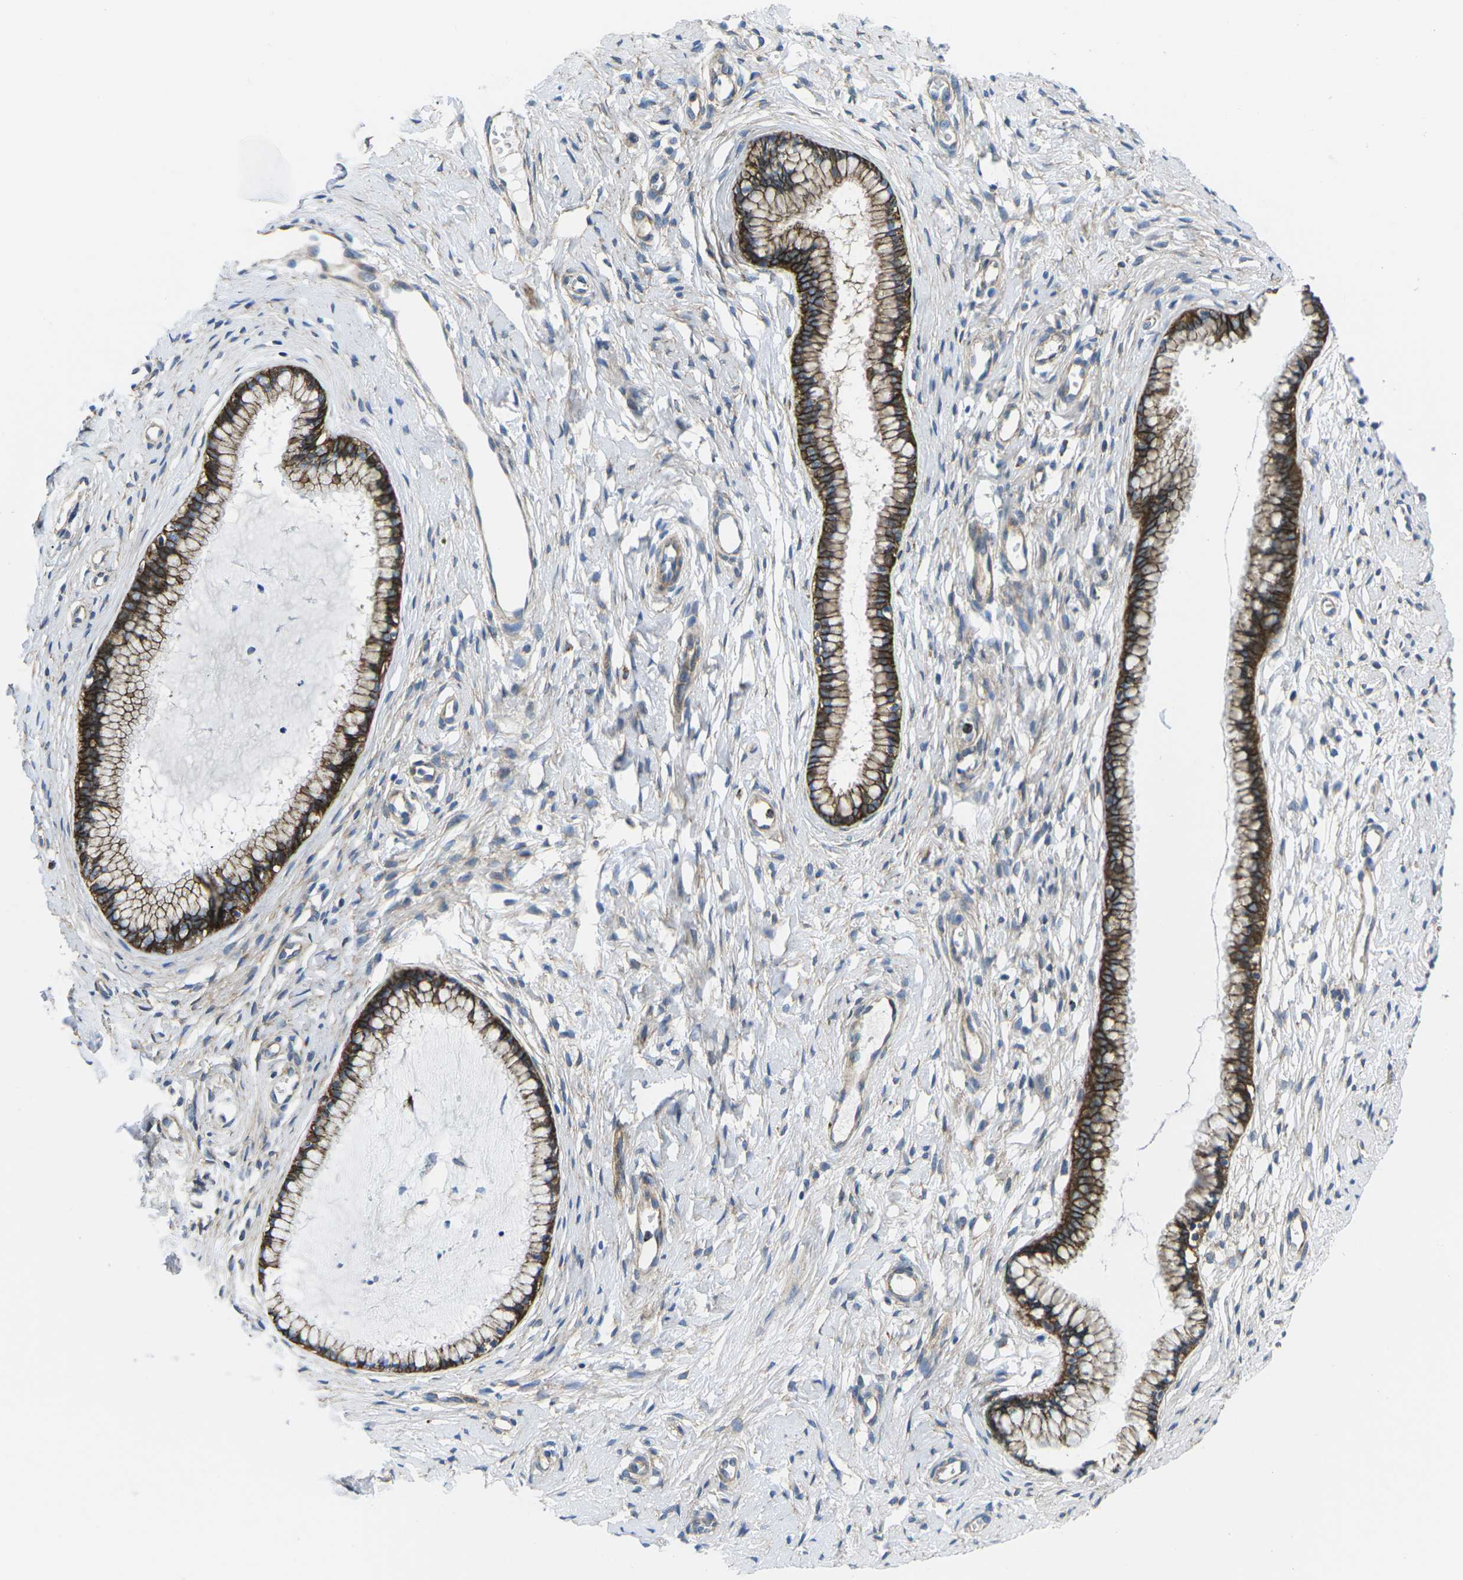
{"staining": {"intensity": "strong", "quantity": ">75%", "location": "cytoplasmic/membranous"}, "tissue": "cervix", "cell_type": "Glandular cells", "image_type": "normal", "snomed": [{"axis": "morphology", "description": "Normal tissue, NOS"}, {"axis": "topography", "description": "Cervix"}], "caption": "Glandular cells show high levels of strong cytoplasmic/membranous positivity in approximately >75% of cells in benign human cervix. The protein is stained brown, and the nuclei are stained in blue (DAB IHC with brightfield microscopy, high magnification).", "gene": "DLG1", "patient": {"sex": "female", "age": 65}}